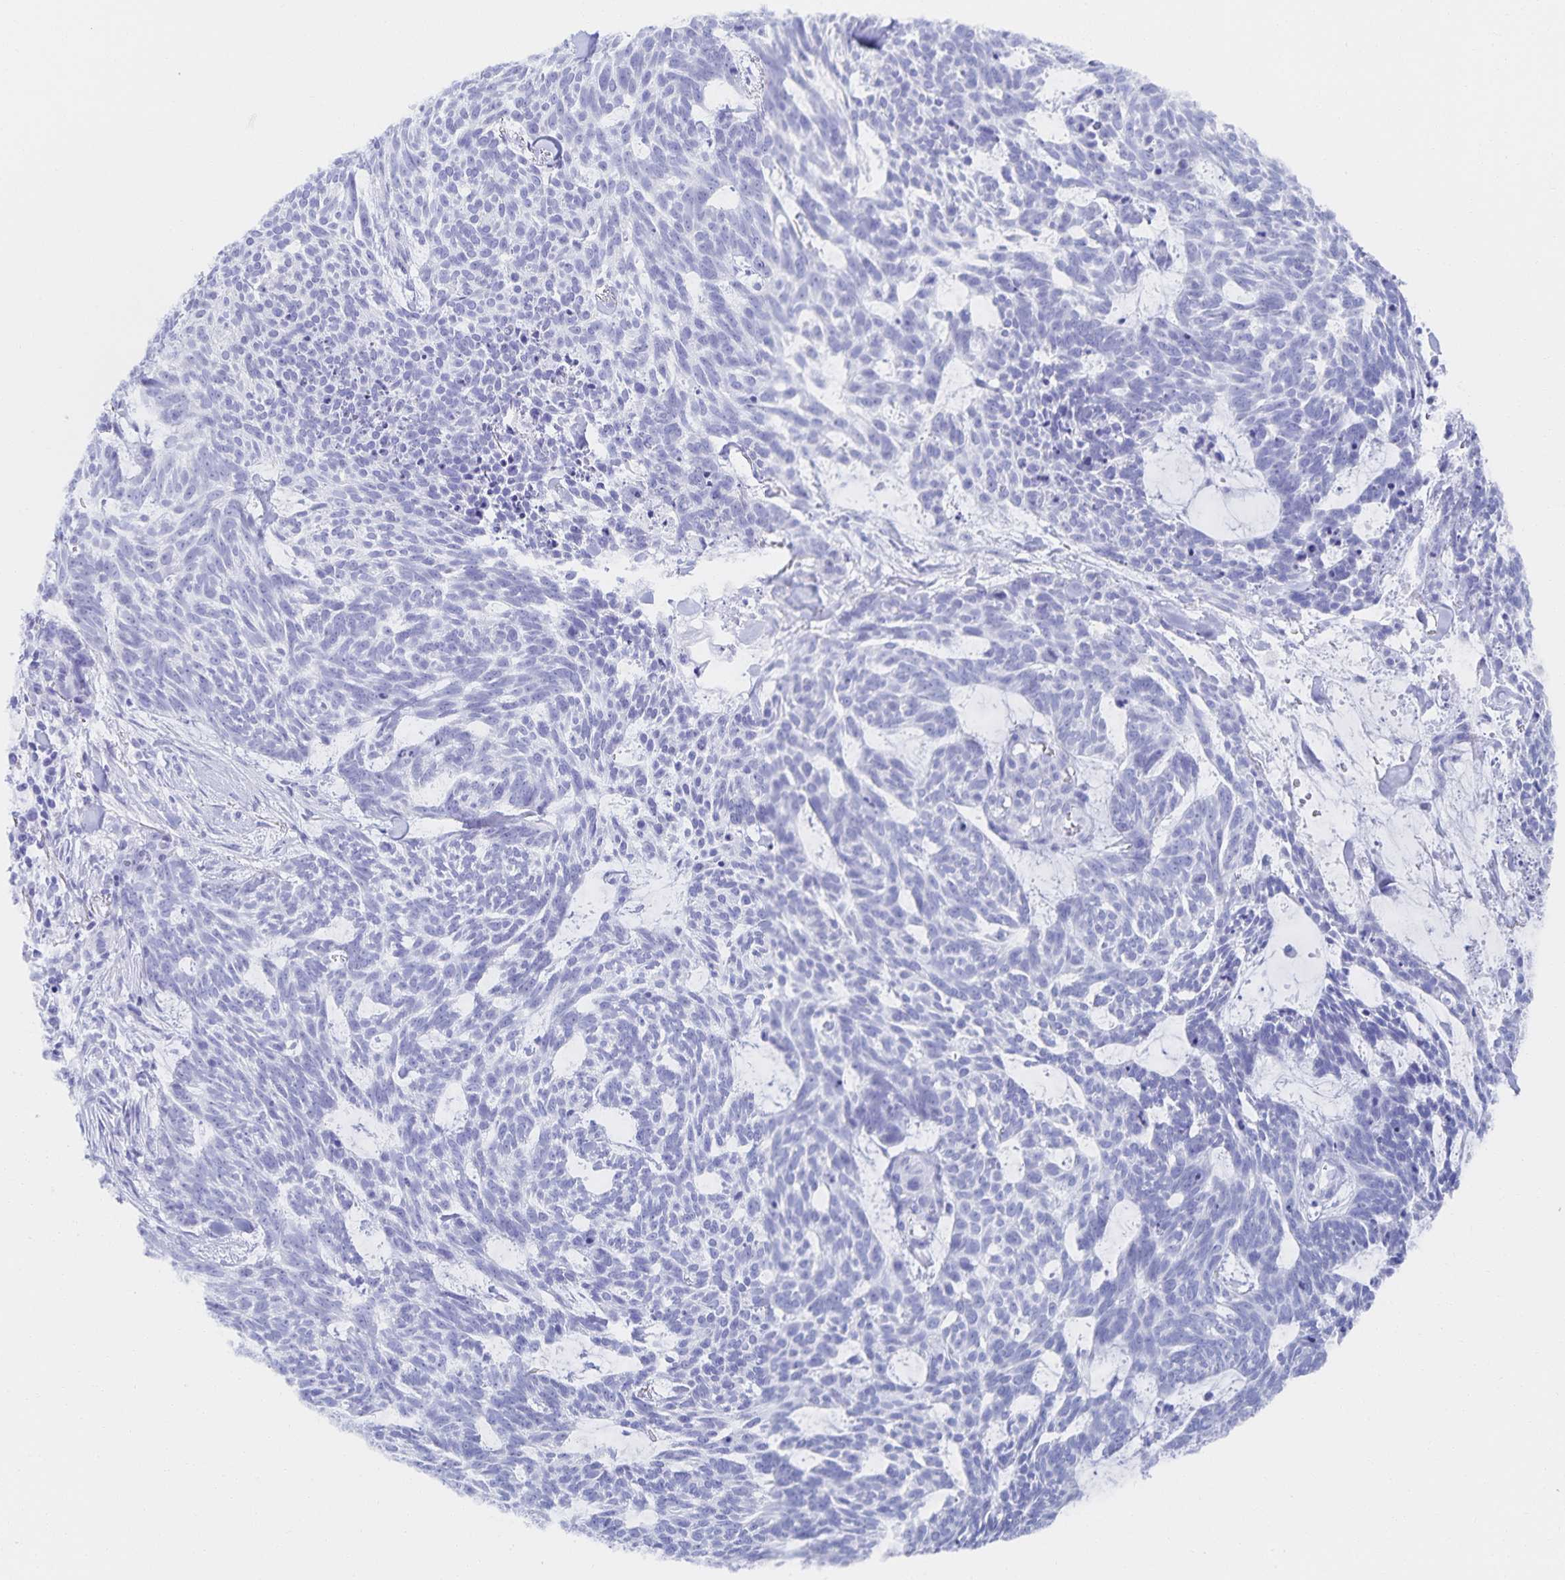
{"staining": {"intensity": "negative", "quantity": "none", "location": "none"}, "tissue": "skin cancer", "cell_type": "Tumor cells", "image_type": "cancer", "snomed": [{"axis": "morphology", "description": "Basal cell carcinoma"}, {"axis": "topography", "description": "Skin"}], "caption": "Immunohistochemistry (IHC) photomicrograph of neoplastic tissue: skin cancer stained with DAB shows no significant protein positivity in tumor cells.", "gene": "SNTN", "patient": {"sex": "female", "age": 93}}